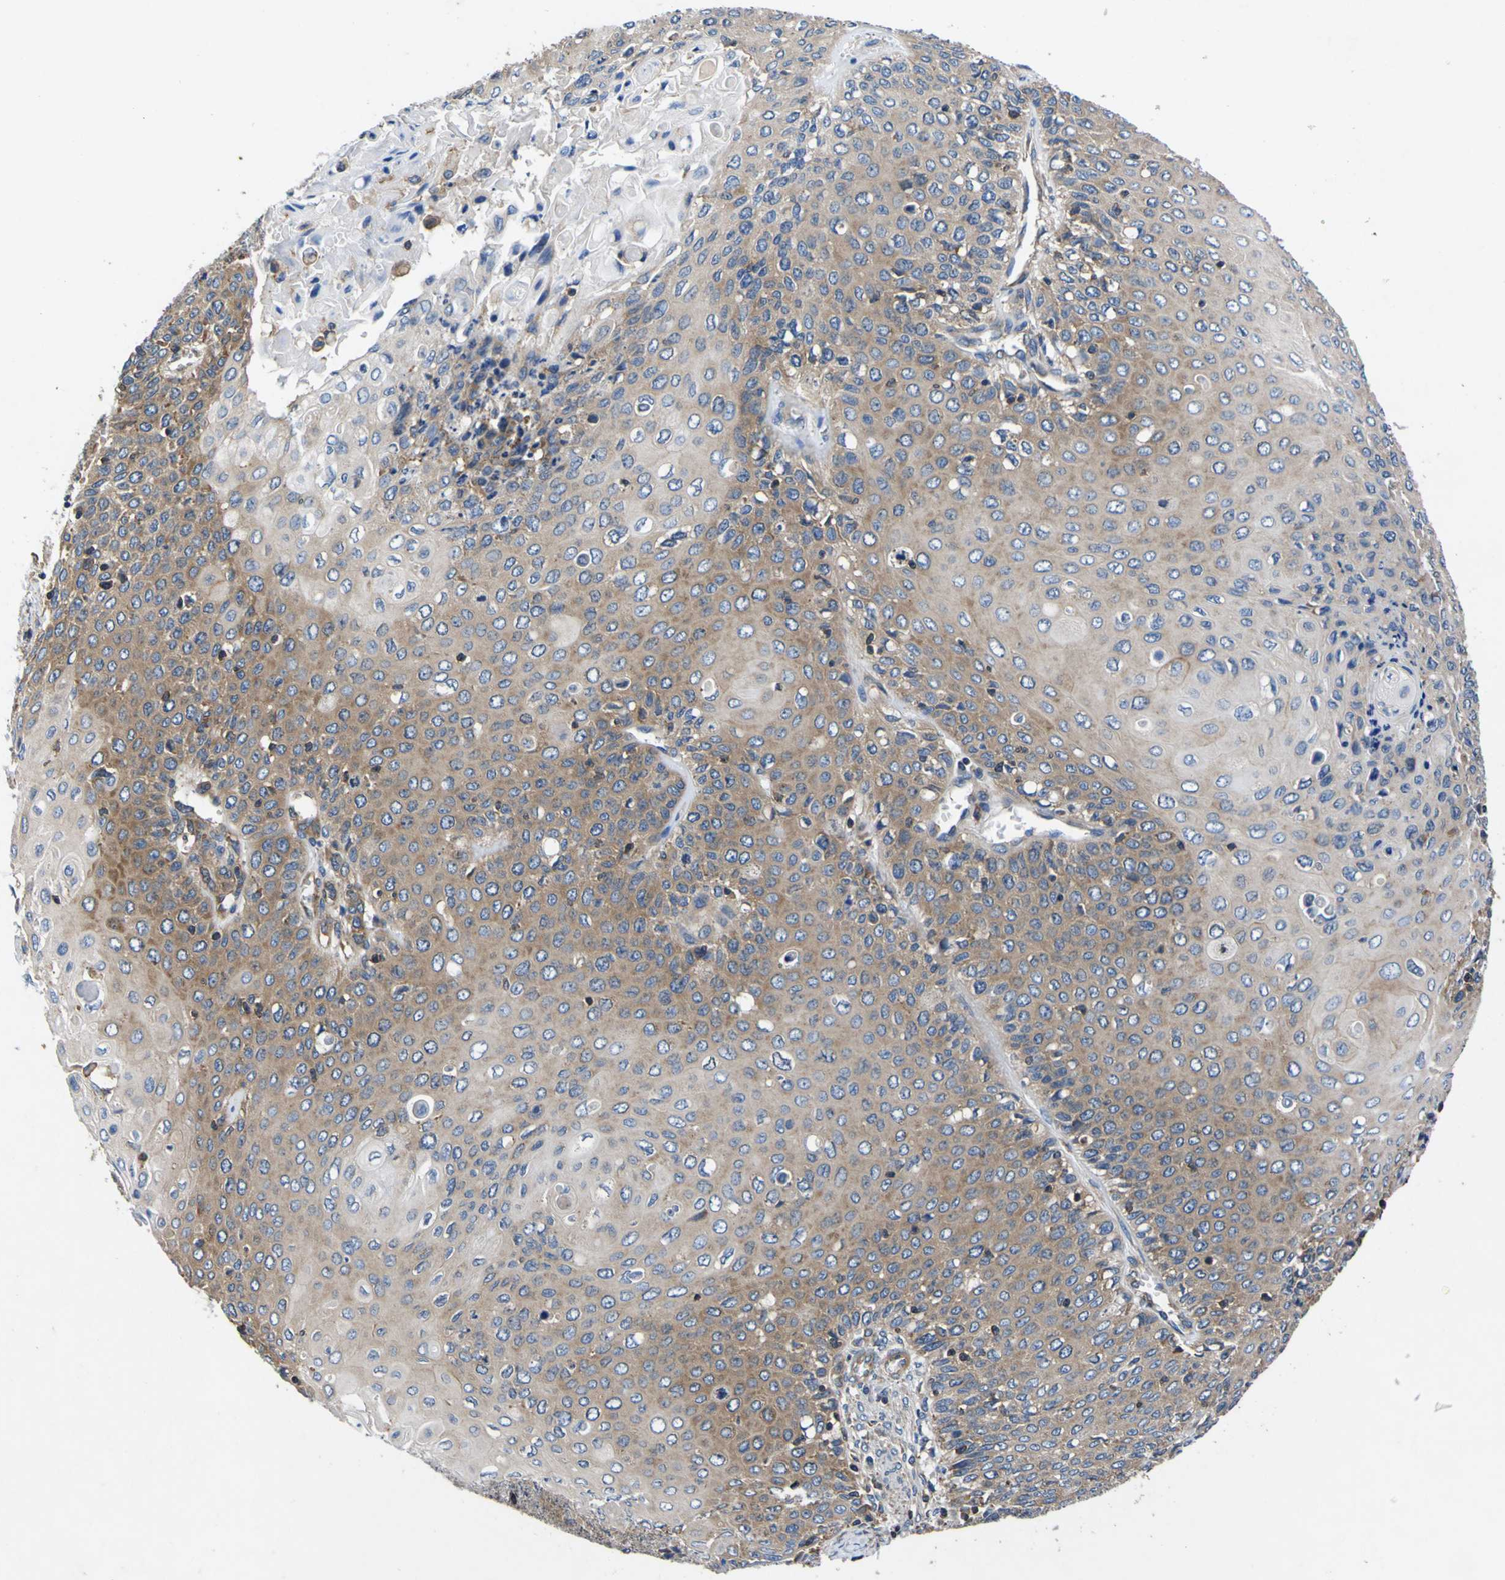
{"staining": {"intensity": "moderate", "quantity": "25%-75%", "location": "cytoplasmic/membranous"}, "tissue": "cervical cancer", "cell_type": "Tumor cells", "image_type": "cancer", "snomed": [{"axis": "morphology", "description": "Squamous cell carcinoma, NOS"}, {"axis": "topography", "description": "Cervix"}], "caption": "Protein expression analysis of cervical cancer displays moderate cytoplasmic/membranous staining in about 25%-75% of tumor cells.", "gene": "CNR2", "patient": {"sex": "female", "age": 39}}